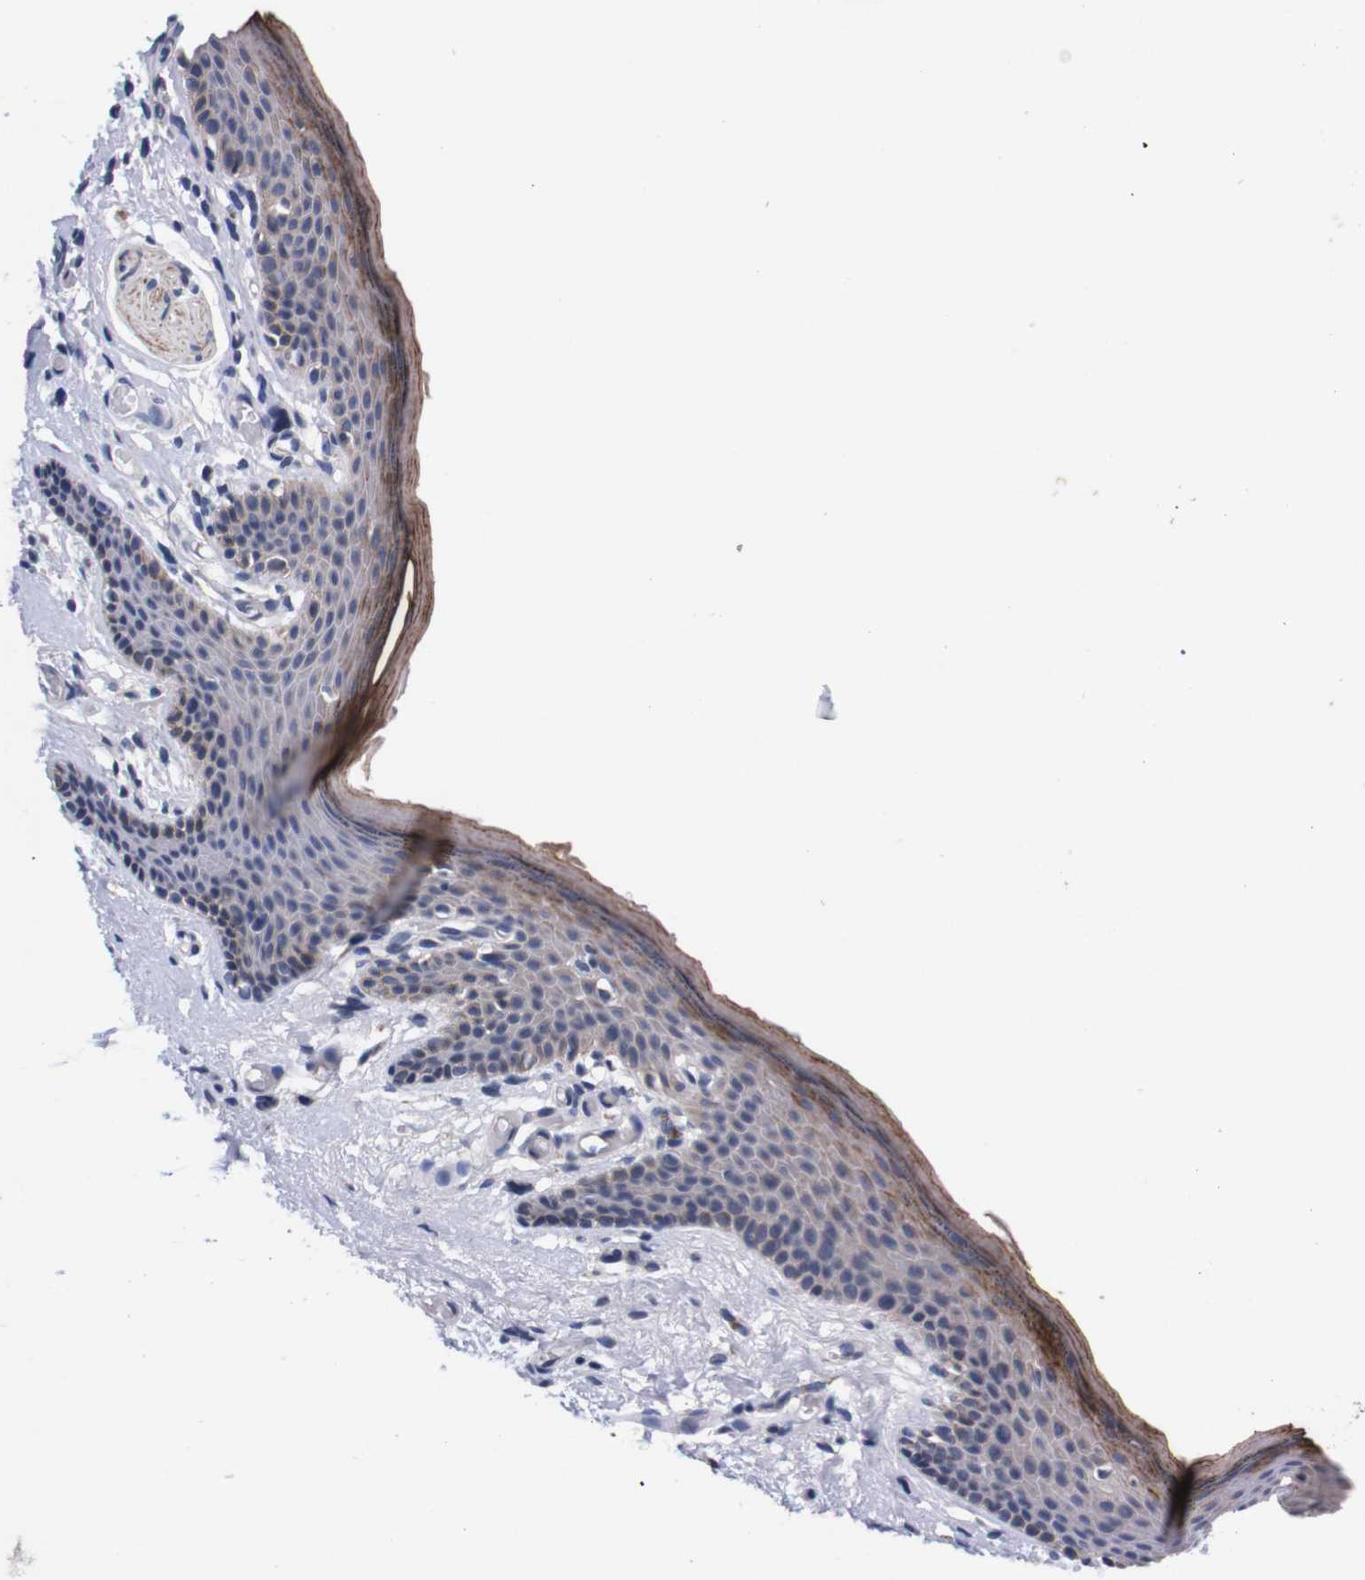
{"staining": {"intensity": "moderate", "quantity": "25%-75%", "location": "cytoplasmic/membranous"}, "tissue": "skin", "cell_type": "Epidermal cells", "image_type": "normal", "snomed": [{"axis": "morphology", "description": "Normal tissue, NOS"}, {"axis": "topography", "description": "Vulva"}], "caption": "Benign skin displays moderate cytoplasmic/membranous expression in approximately 25%-75% of epidermal cells The staining was performed using DAB (3,3'-diaminobenzidine), with brown indicating positive protein expression. Nuclei are stained blue with hematoxylin..", "gene": "TNFRSF21", "patient": {"sex": "female", "age": 54}}